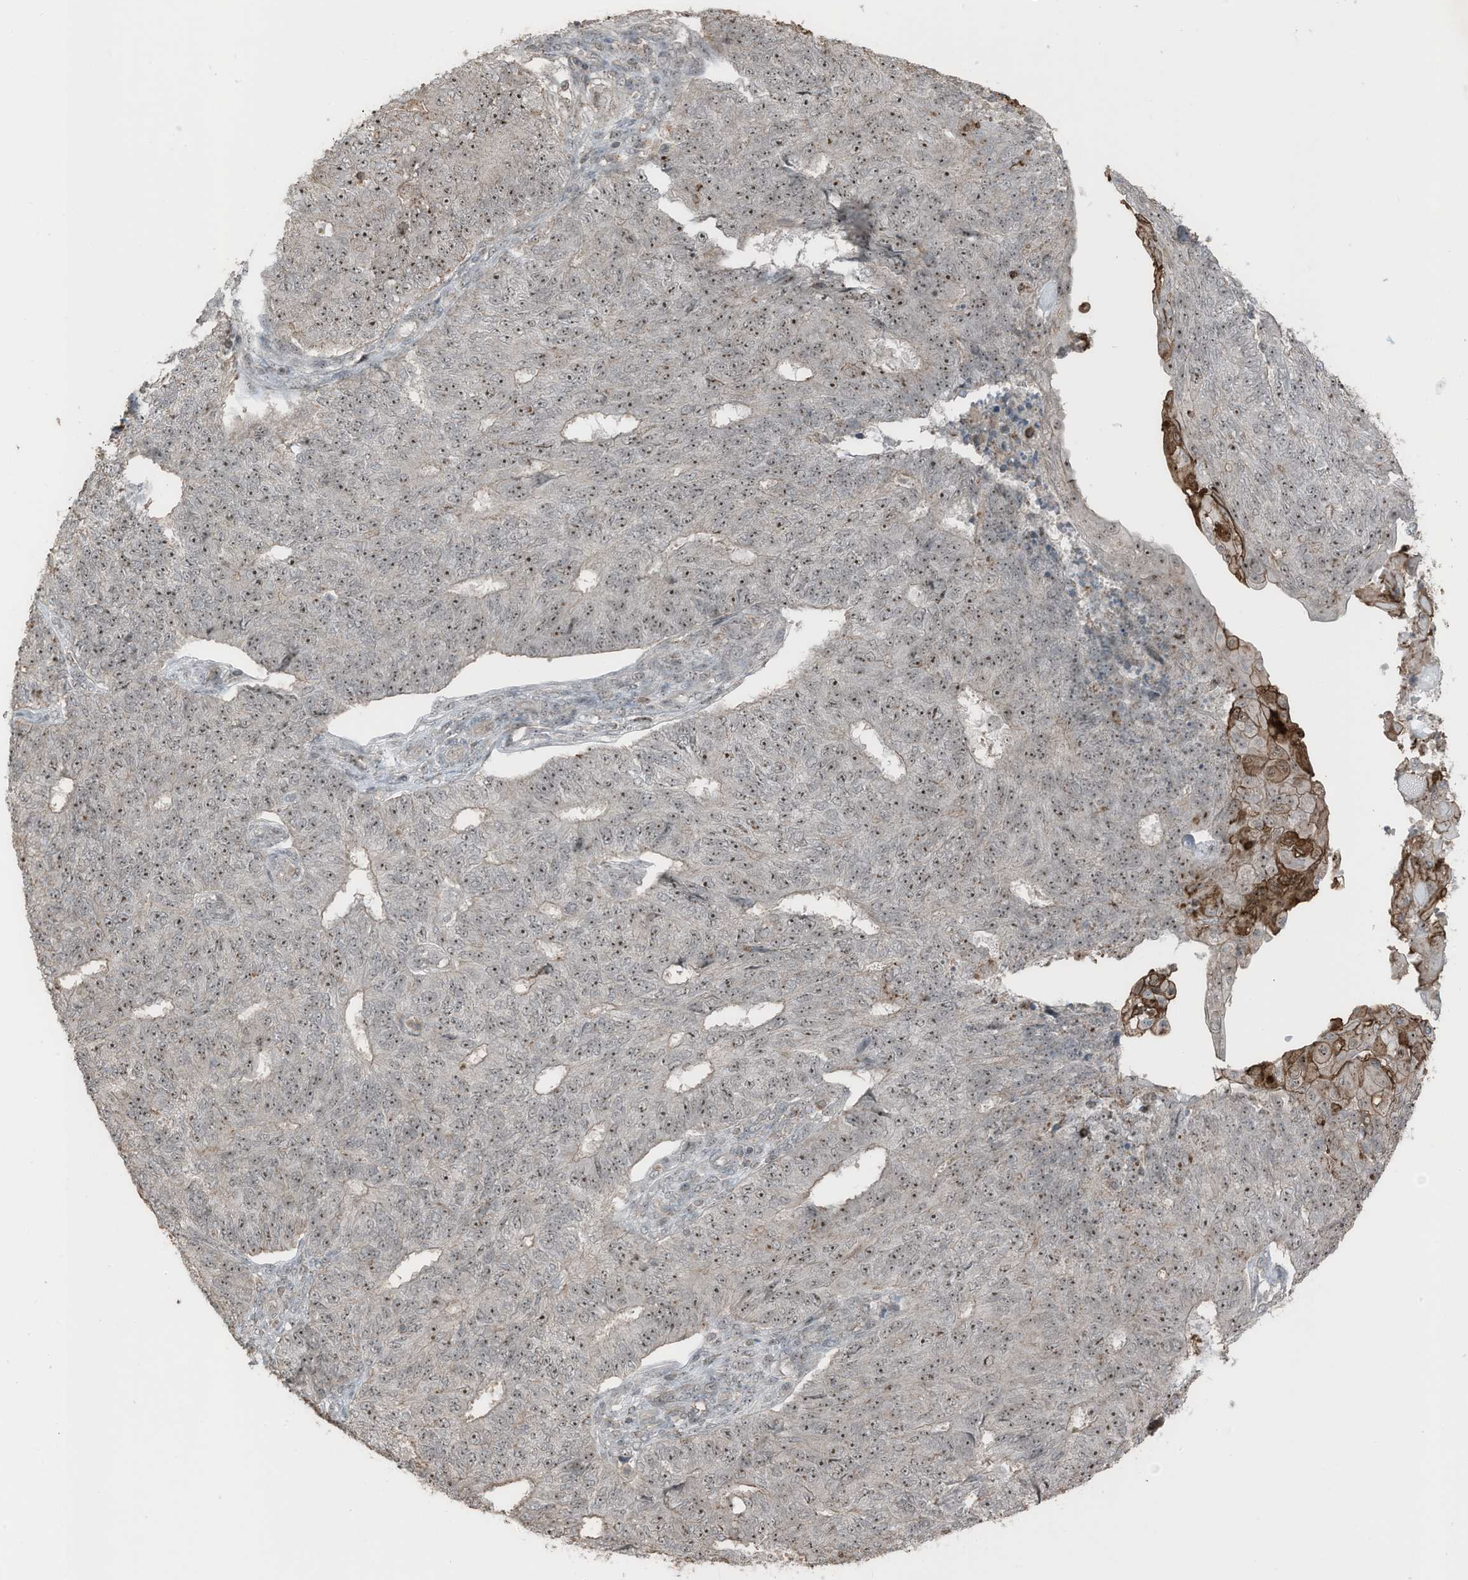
{"staining": {"intensity": "moderate", "quantity": ">75%", "location": "cytoplasmic/membranous,nuclear"}, "tissue": "endometrial cancer", "cell_type": "Tumor cells", "image_type": "cancer", "snomed": [{"axis": "morphology", "description": "Adenocarcinoma, NOS"}, {"axis": "topography", "description": "Endometrium"}], "caption": "Endometrial cancer (adenocarcinoma) stained with a protein marker displays moderate staining in tumor cells.", "gene": "UTP3", "patient": {"sex": "female", "age": 32}}